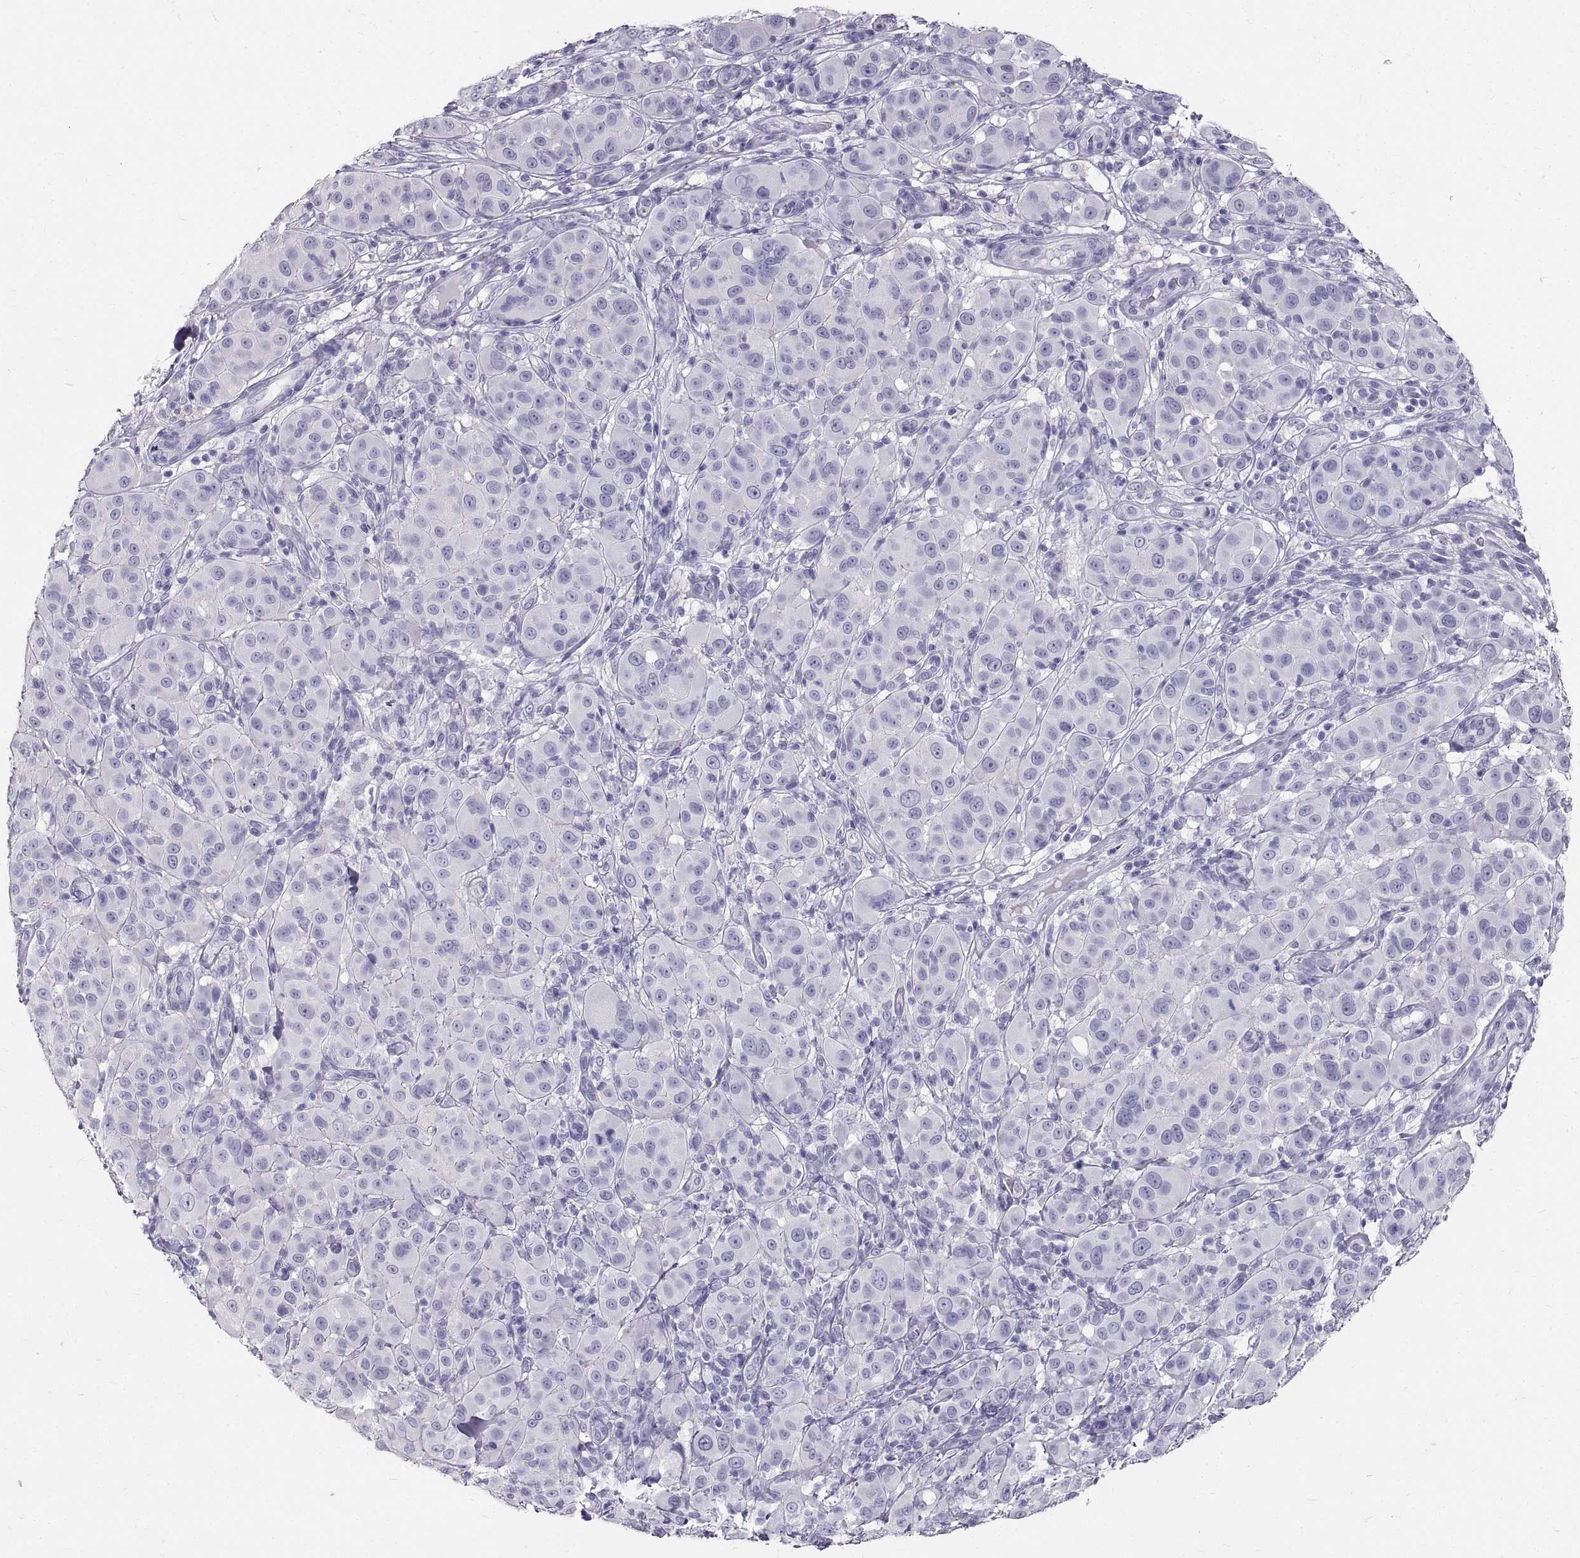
{"staining": {"intensity": "negative", "quantity": "none", "location": "none"}, "tissue": "melanoma", "cell_type": "Tumor cells", "image_type": "cancer", "snomed": [{"axis": "morphology", "description": "Malignant melanoma, NOS"}, {"axis": "topography", "description": "Skin"}], "caption": "Immunohistochemical staining of melanoma demonstrates no significant staining in tumor cells.", "gene": "GNG12", "patient": {"sex": "female", "age": 87}}